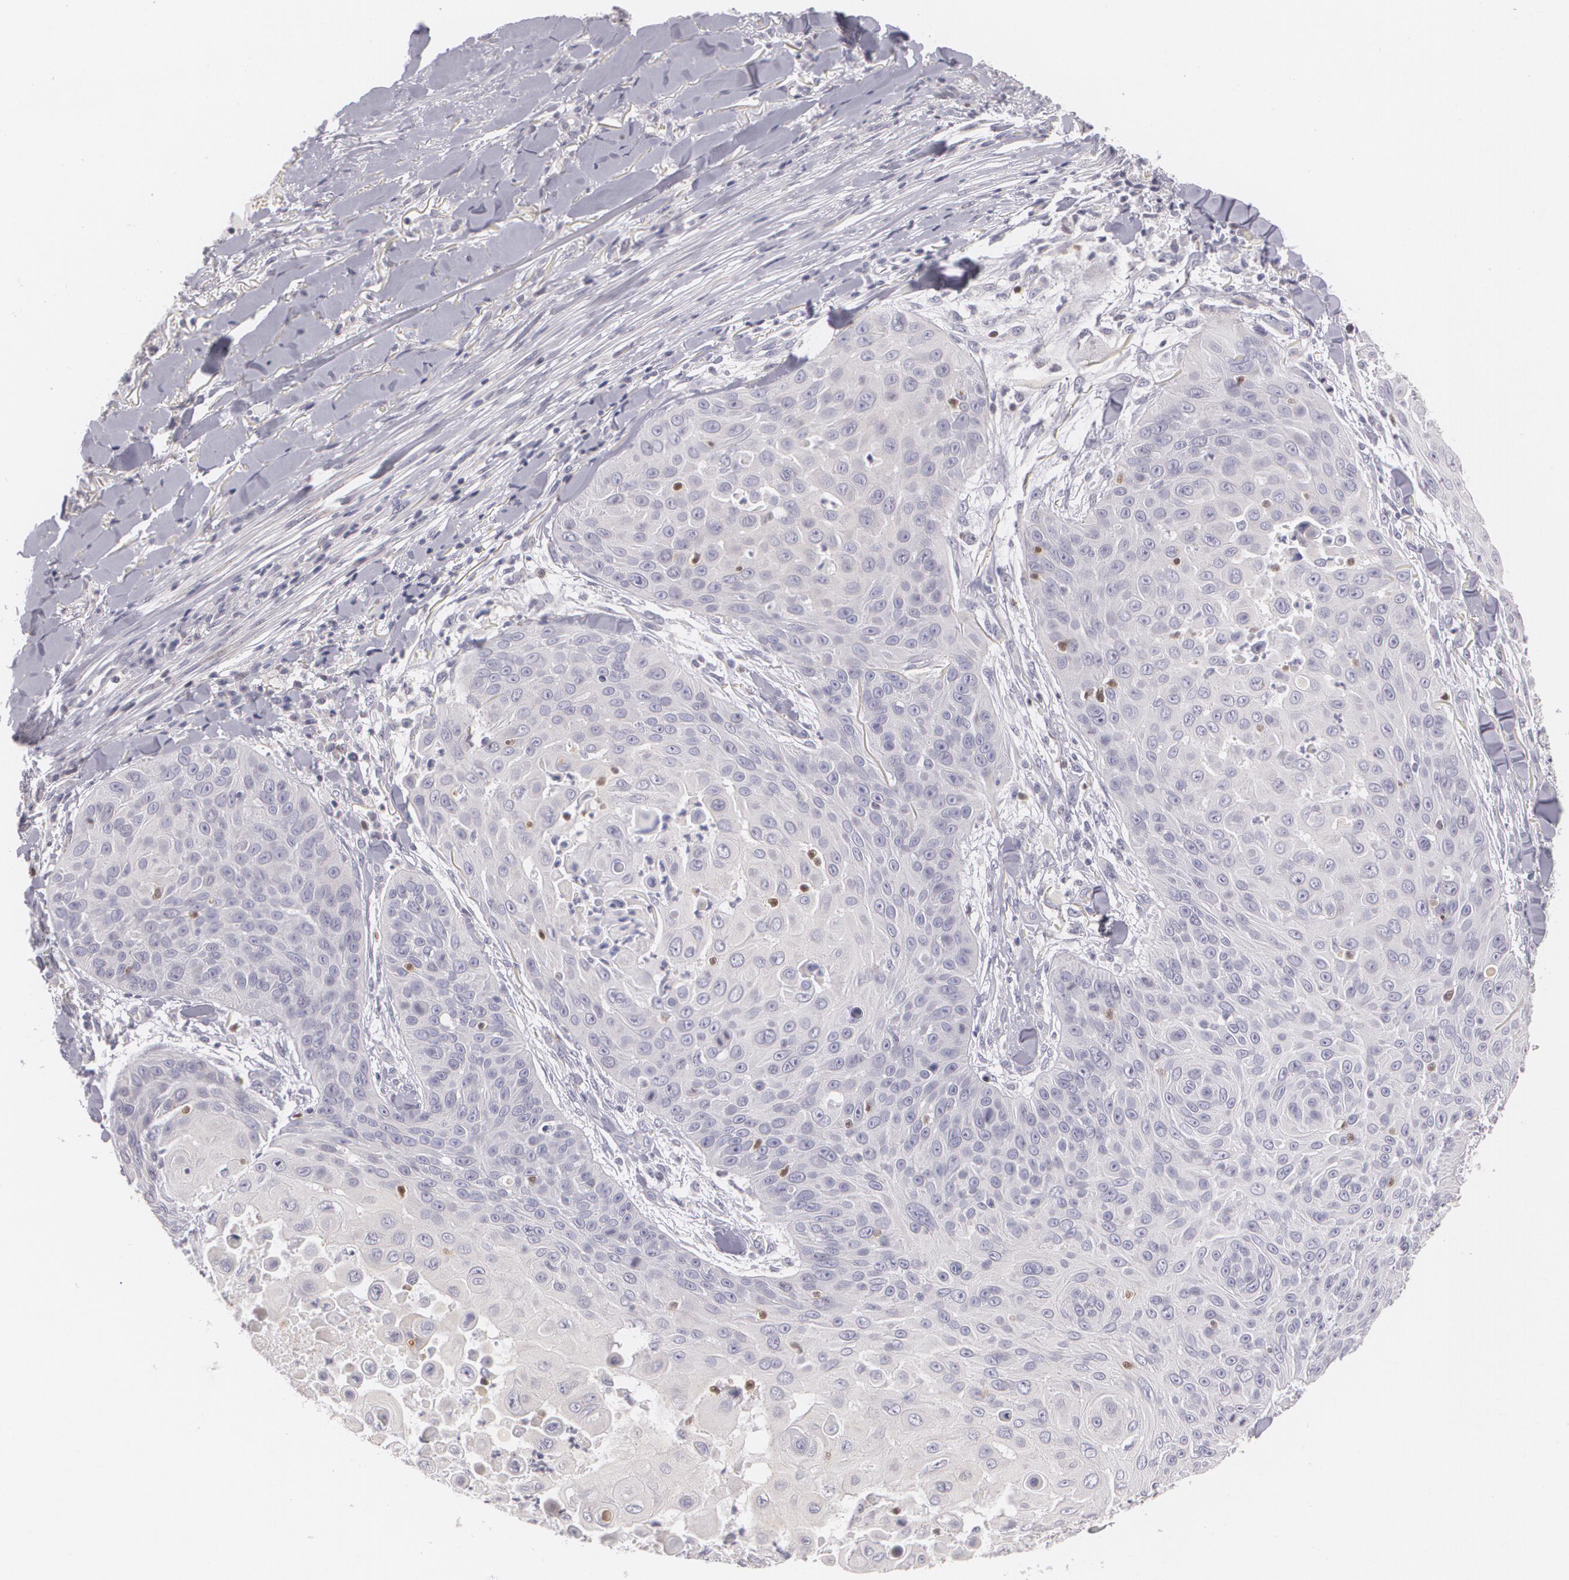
{"staining": {"intensity": "negative", "quantity": "none", "location": "none"}, "tissue": "skin cancer", "cell_type": "Tumor cells", "image_type": "cancer", "snomed": [{"axis": "morphology", "description": "Squamous cell carcinoma, NOS"}, {"axis": "topography", "description": "Skin"}], "caption": "This is a photomicrograph of immunohistochemistry staining of skin cancer (squamous cell carcinoma), which shows no expression in tumor cells. (Stains: DAB (3,3'-diaminobenzidine) immunohistochemistry with hematoxylin counter stain, Microscopy: brightfield microscopy at high magnification).", "gene": "ZBTB16", "patient": {"sex": "male", "age": 82}}